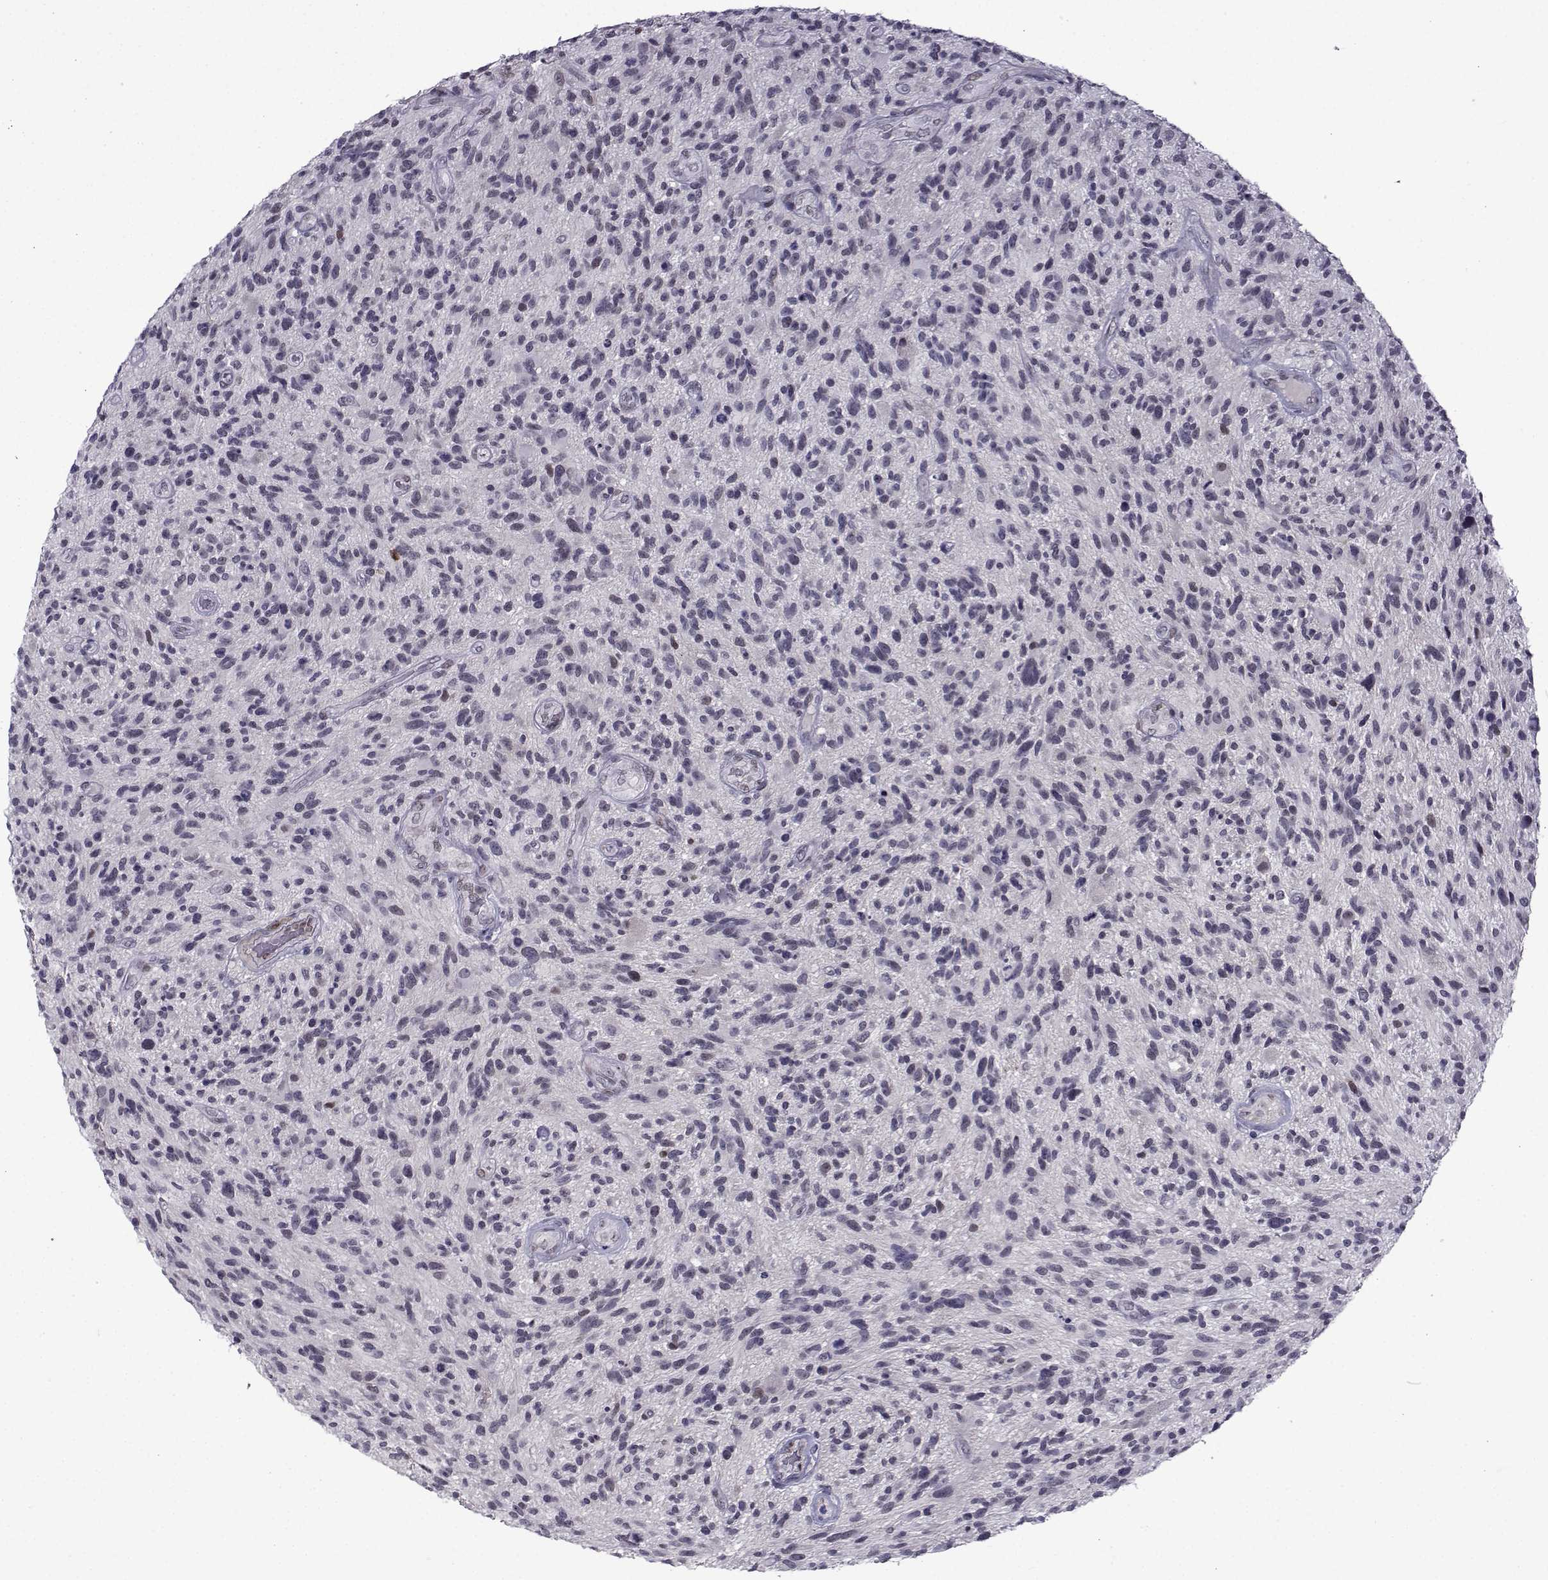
{"staining": {"intensity": "negative", "quantity": "none", "location": "none"}, "tissue": "glioma", "cell_type": "Tumor cells", "image_type": "cancer", "snomed": [{"axis": "morphology", "description": "Glioma, malignant, High grade"}, {"axis": "topography", "description": "Brain"}], "caption": "The photomicrograph shows no significant expression in tumor cells of glioma.", "gene": "RBM24", "patient": {"sex": "male", "age": 47}}